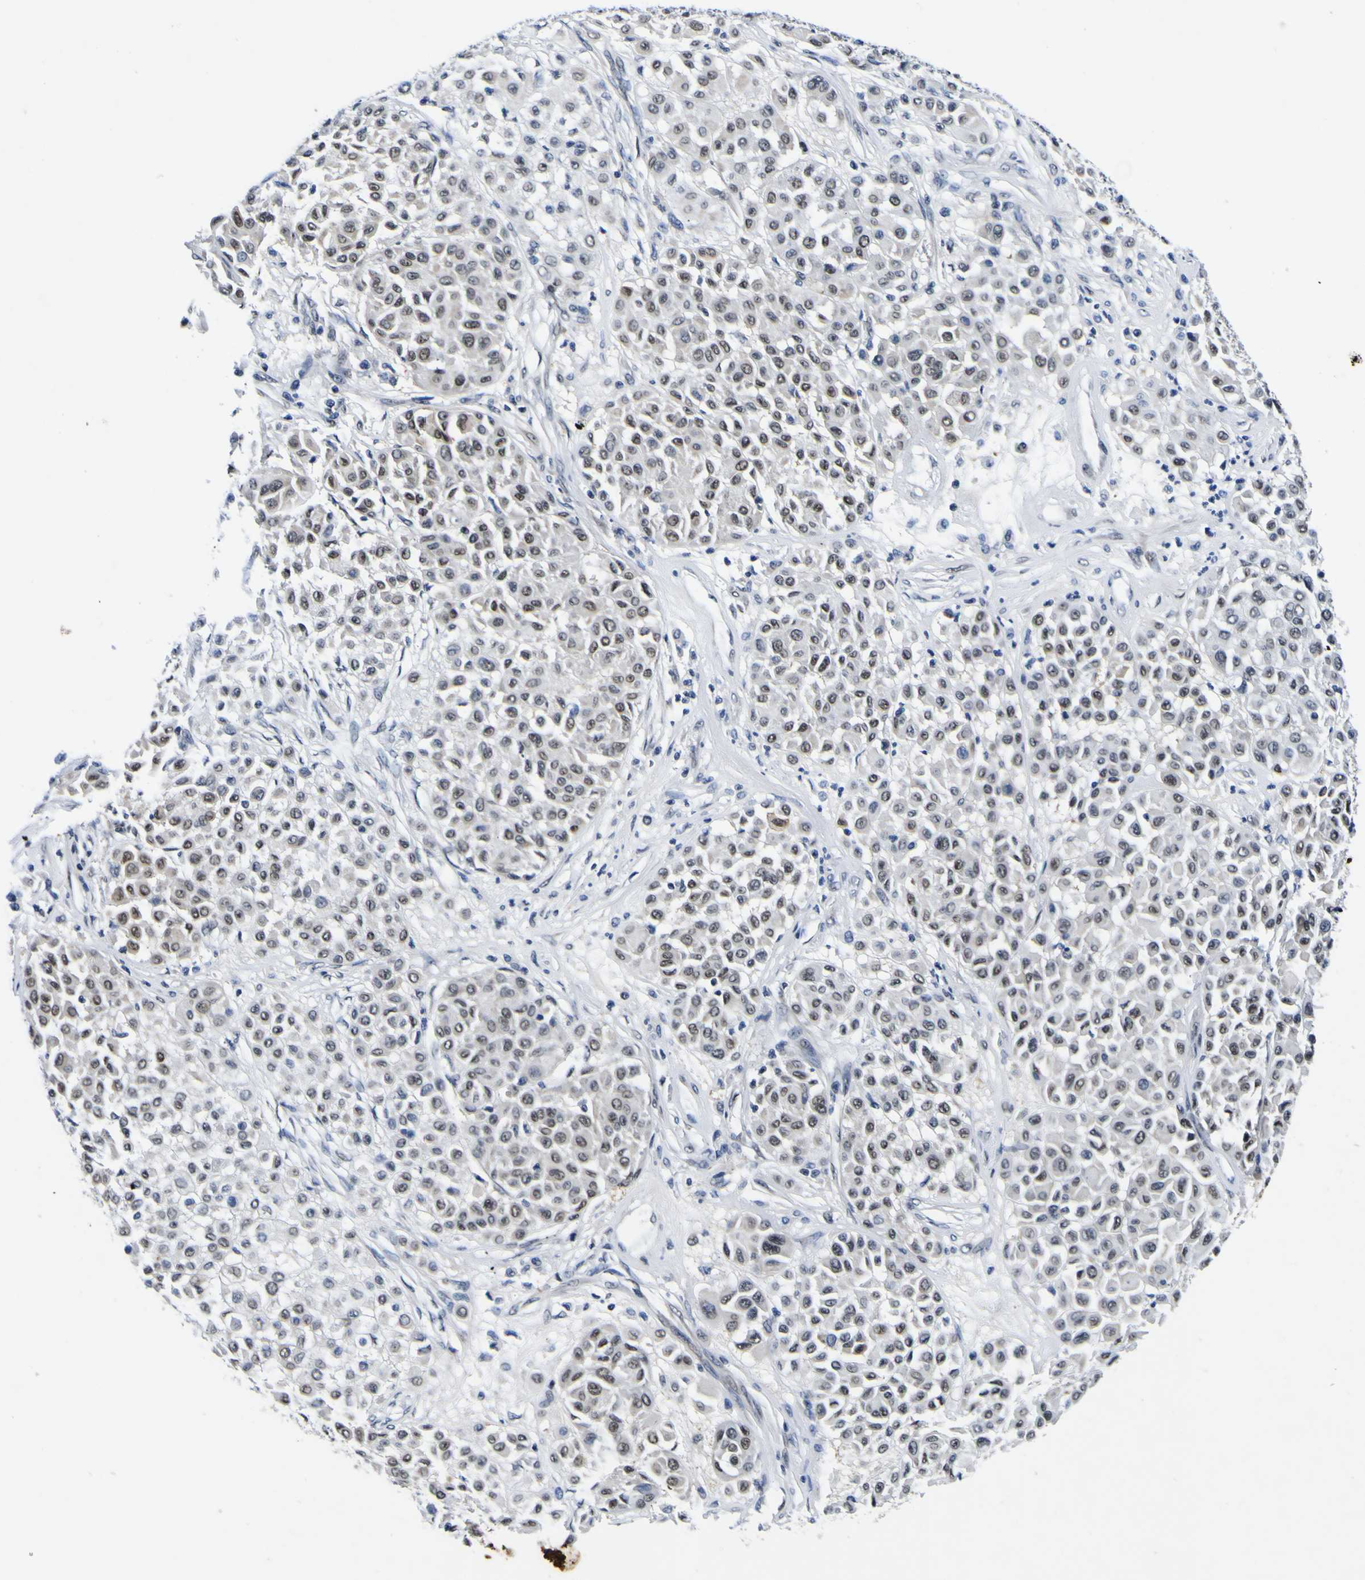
{"staining": {"intensity": "moderate", "quantity": ">75%", "location": "nuclear"}, "tissue": "melanoma", "cell_type": "Tumor cells", "image_type": "cancer", "snomed": [{"axis": "morphology", "description": "Malignant melanoma, Metastatic site"}, {"axis": "topography", "description": "Soft tissue"}], "caption": "Immunohistochemical staining of melanoma reveals medium levels of moderate nuclear protein expression in approximately >75% of tumor cells. The staining was performed using DAB to visualize the protein expression in brown, while the nuclei were stained in blue with hematoxylin (Magnification: 20x).", "gene": "CUL4B", "patient": {"sex": "male", "age": 41}}